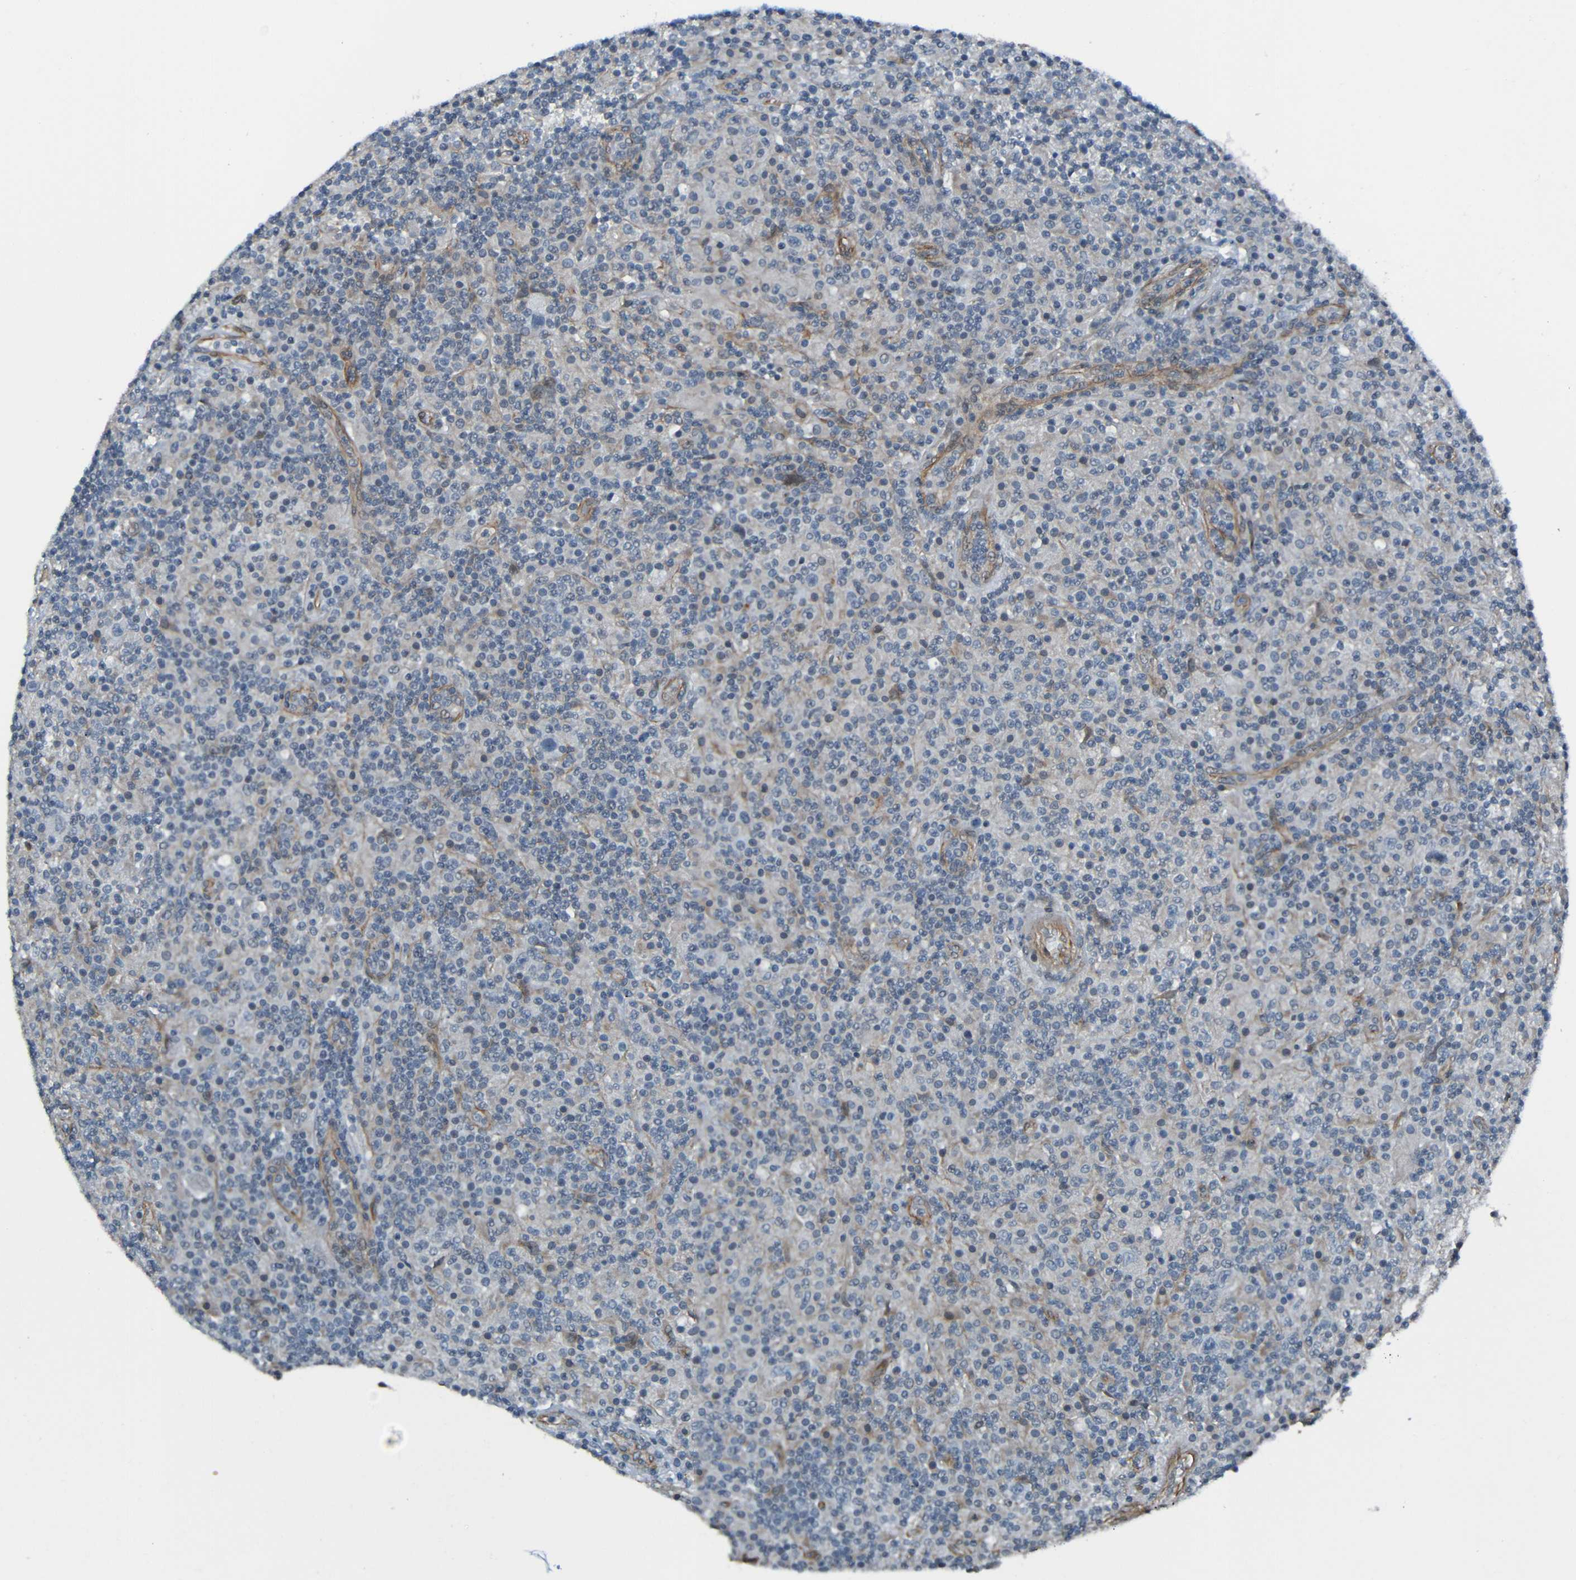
{"staining": {"intensity": "negative", "quantity": "none", "location": "none"}, "tissue": "lymphoma", "cell_type": "Tumor cells", "image_type": "cancer", "snomed": [{"axis": "morphology", "description": "Hodgkin's disease, NOS"}, {"axis": "topography", "description": "Lymph node"}], "caption": "An image of lymphoma stained for a protein reveals no brown staining in tumor cells.", "gene": "LGR5", "patient": {"sex": "male", "age": 70}}